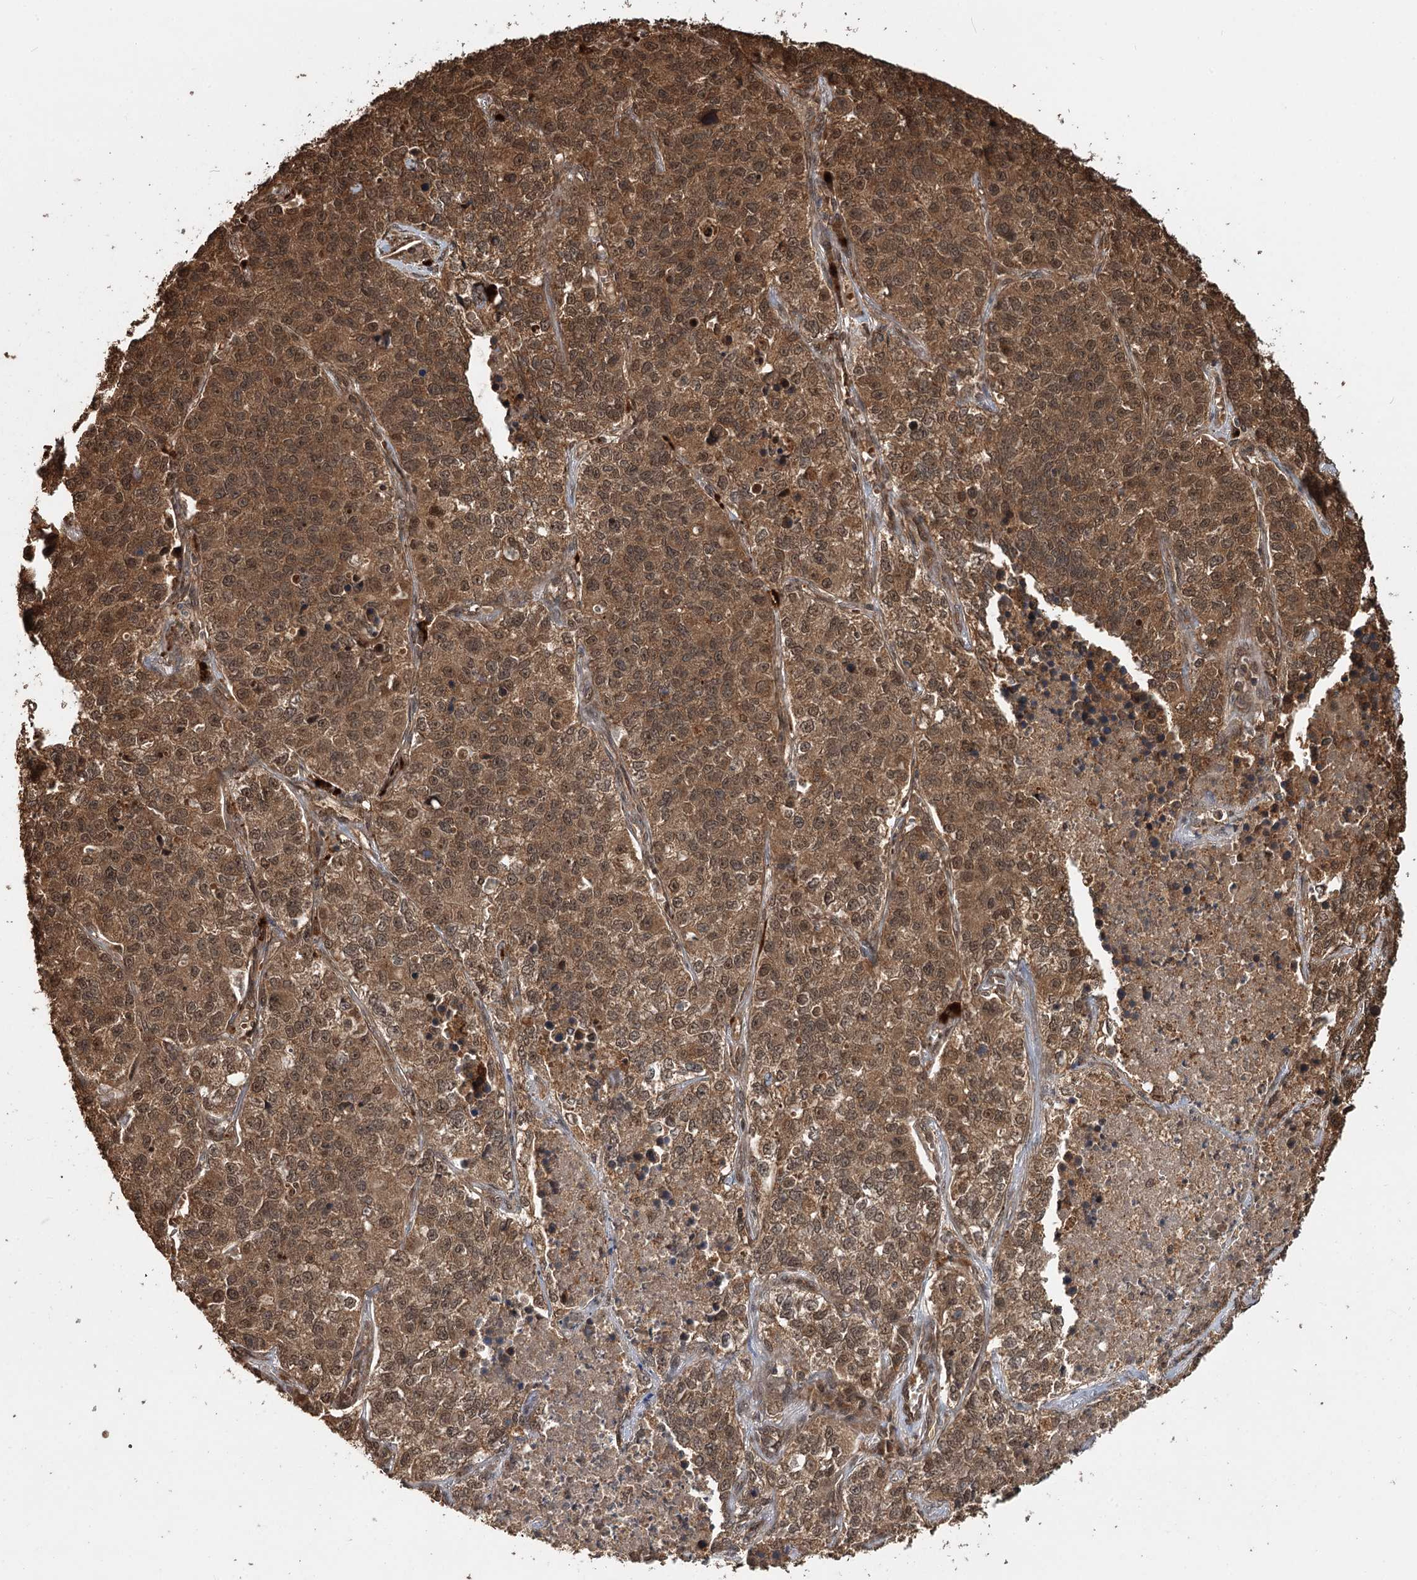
{"staining": {"intensity": "moderate", "quantity": ">75%", "location": "cytoplasmic/membranous,nuclear"}, "tissue": "lung cancer", "cell_type": "Tumor cells", "image_type": "cancer", "snomed": [{"axis": "morphology", "description": "Adenocarcinoma, NOS"}, {"axis": "topography", "description": "Lung"}], "caption": "Immunohistochemical staining of adenocarcinoma (lung) exhibits moderate cytoplasmic/membranous and nuclear protein staining in about >75% of tumor cells.", "gene": "N6AMT1", "patient": {"sex": "male", "age": 49}}